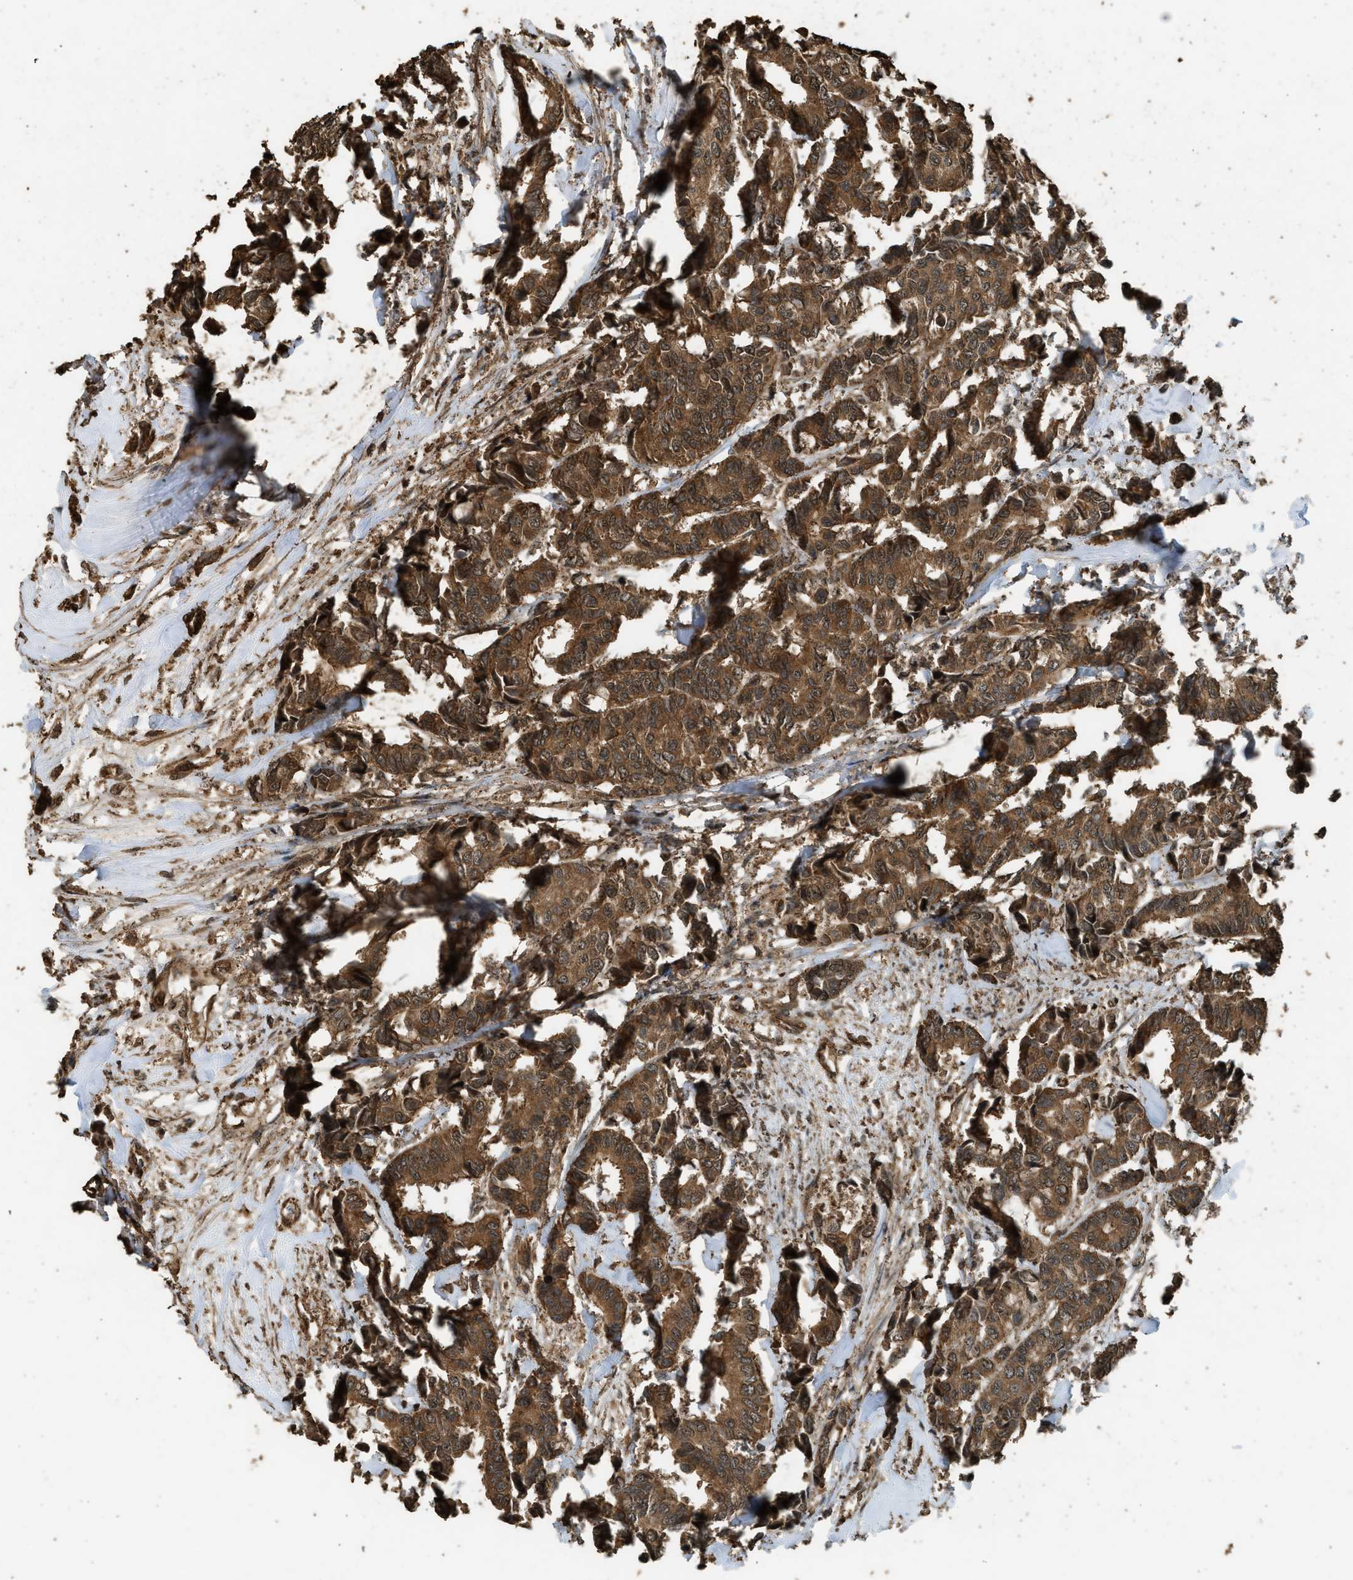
{"staining": {"intensity": "strong", "quantity": ">75%", "location": "cytoplasmic/membranous"}, "tissue": "breast cancer", "cell_type": "Tumor cells", "image_type": "cancer", "snomed": [{"axis": "morphology", "description": "Duct carcinoma"}, {"axis": "topography", "description": "Breast"}], "caption": "Human breast cancer (invasive ductal carcinoma) stained for a protein (brown) shows strong cytoplasmic/membranous positive staining in approximately >75% of tumor cells.", "gene": "MYBL2", "patient": {"sex": "female", "age": 87}}